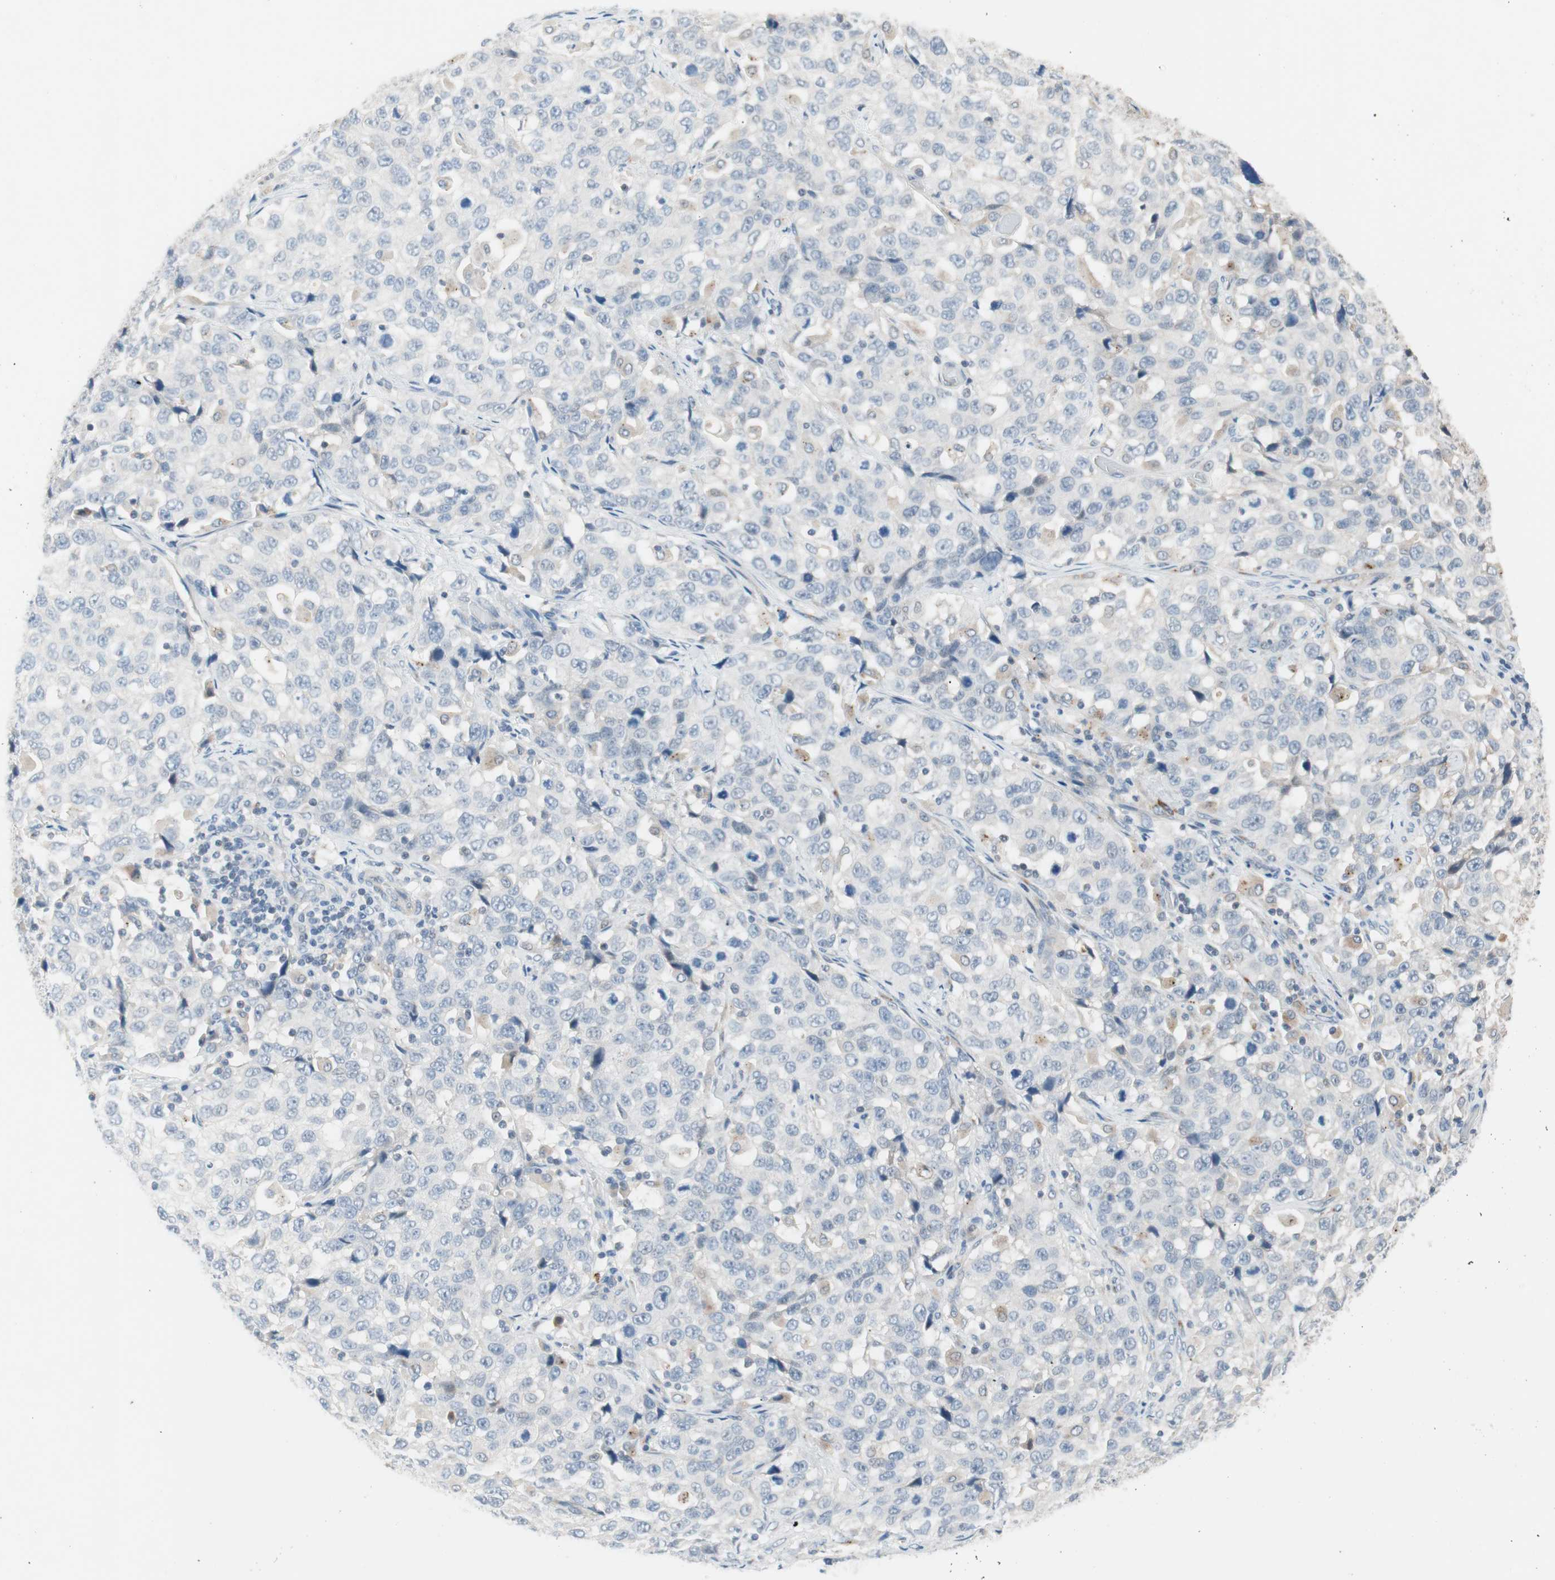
{"staining": {"intensity": "negative", "quantity": "none", "location": "none"}, "tissue": "stomach cancer", "cell_type": "Tumor cells", "image_type": "cancer", "snomed": [{"axis": "morphology", "description": "Normal tissue, NOS"}, {"axis": "morphology", "description": "Adenocarcinoma, NOS"}, {"axis": "topography", "description": "Stomach"}], "caption": "Tumor cells show no significant protein expression in stomach cancer.", "gene": "PDZK1", "patient": {"sex": "male", "age": 48}}